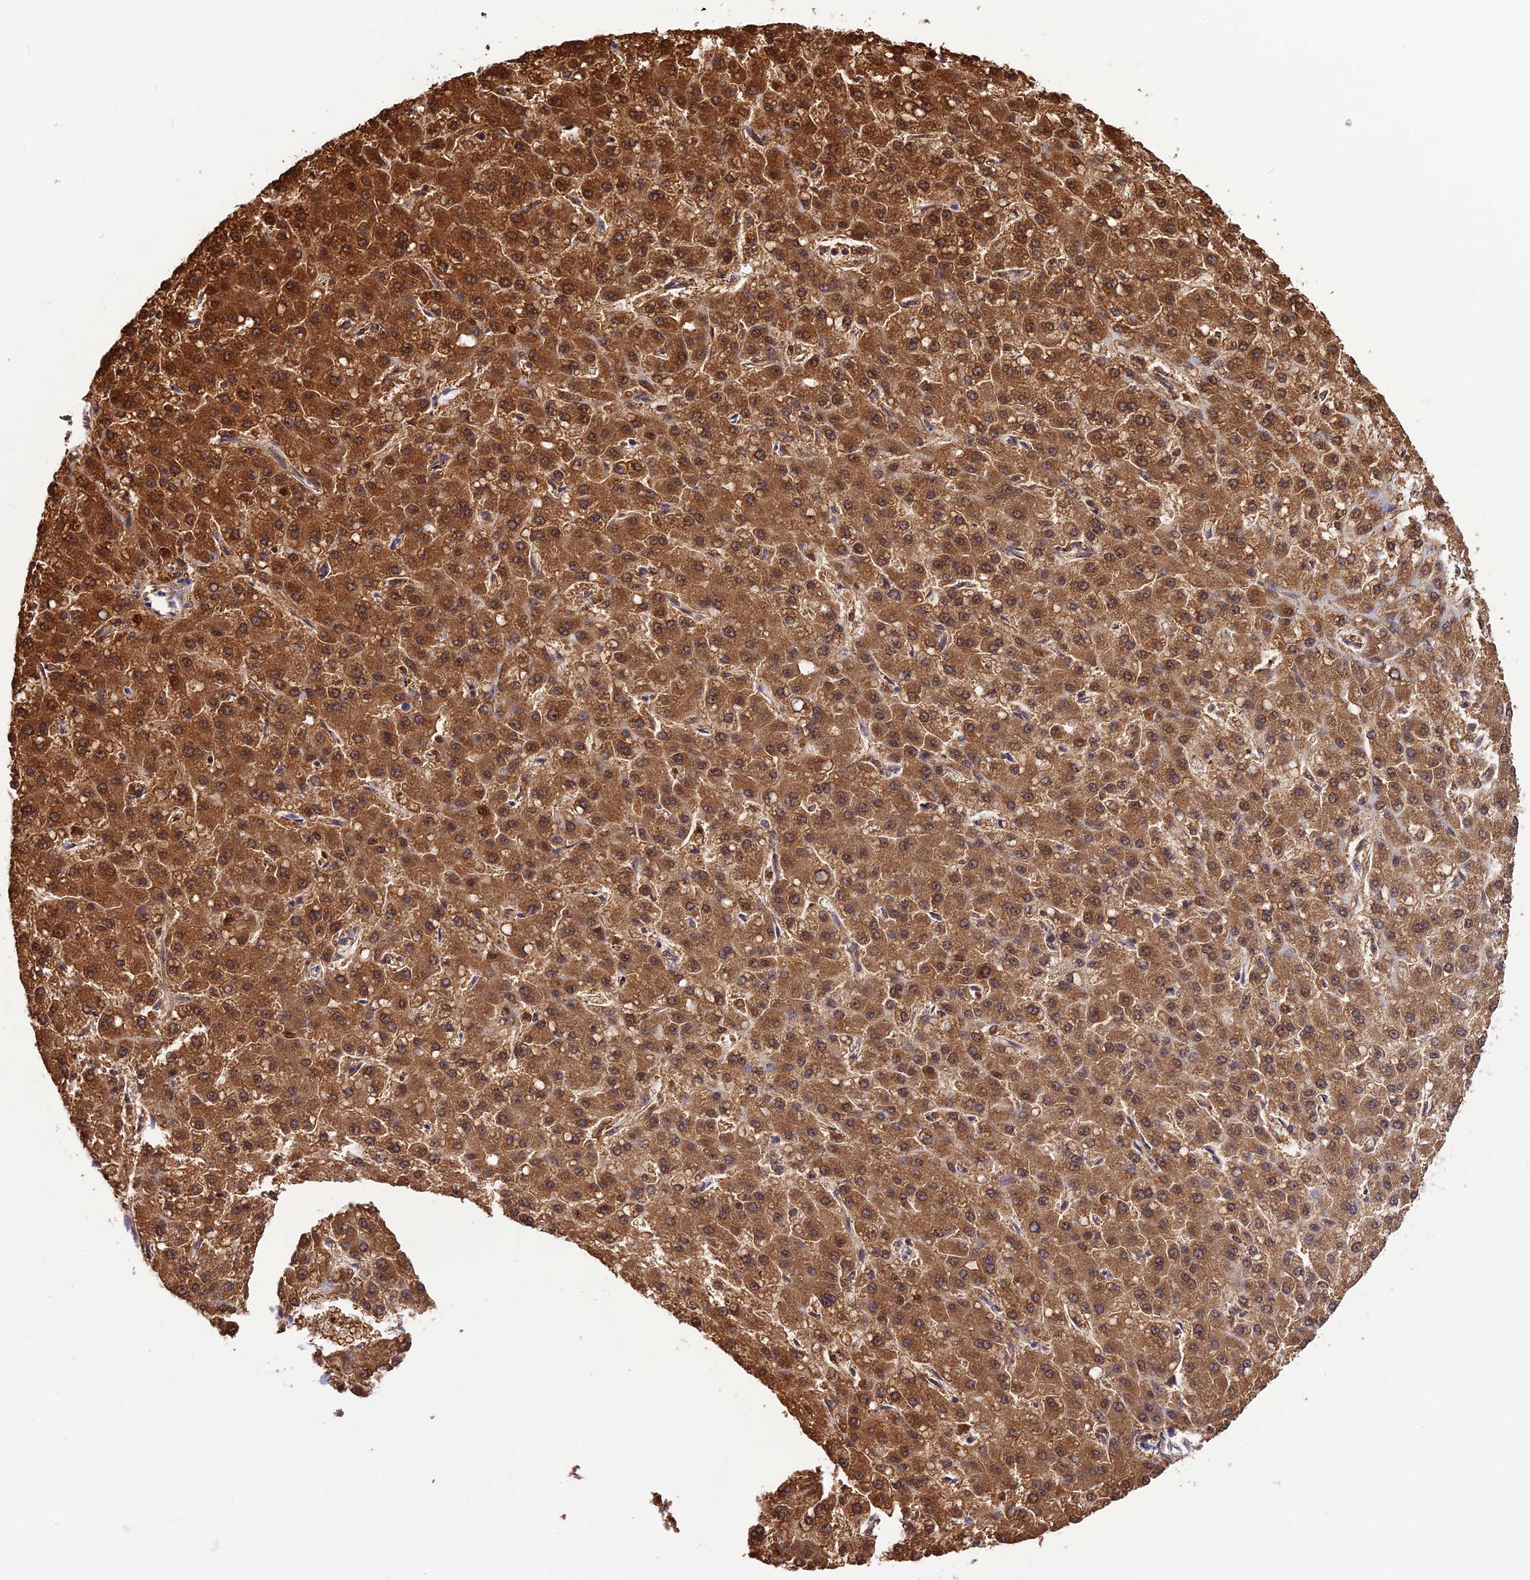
{"staining": {"intensity": "strong", "quantity": ">75%", "location": "cytoplasmic/membranous,nuclear"}, "tissue": "liver cancer", "cell_type": "Tumor cells", "image_type": "cancer", "snomed": [{"axis": "morphology", "description": "Carcinoma, Hepatocellular, NOS"}, {"axis": "topography", "description": "Liver"}], "caption": "Protein expression by IHC displays strong cytoplasmic/membranous and nuclear positivity in about >75% of tumor cells in liver cancer (hepatocellular carcinoma). The staining was performed using DAB (3,3'-diaminobenzidine) to visualize the protein expression in brown, while the nuclei were stained in blue with hematoxylin (Magnification: 20x).", "gene": "MNS1", "patient": {"sex": "male", "age": 67}}